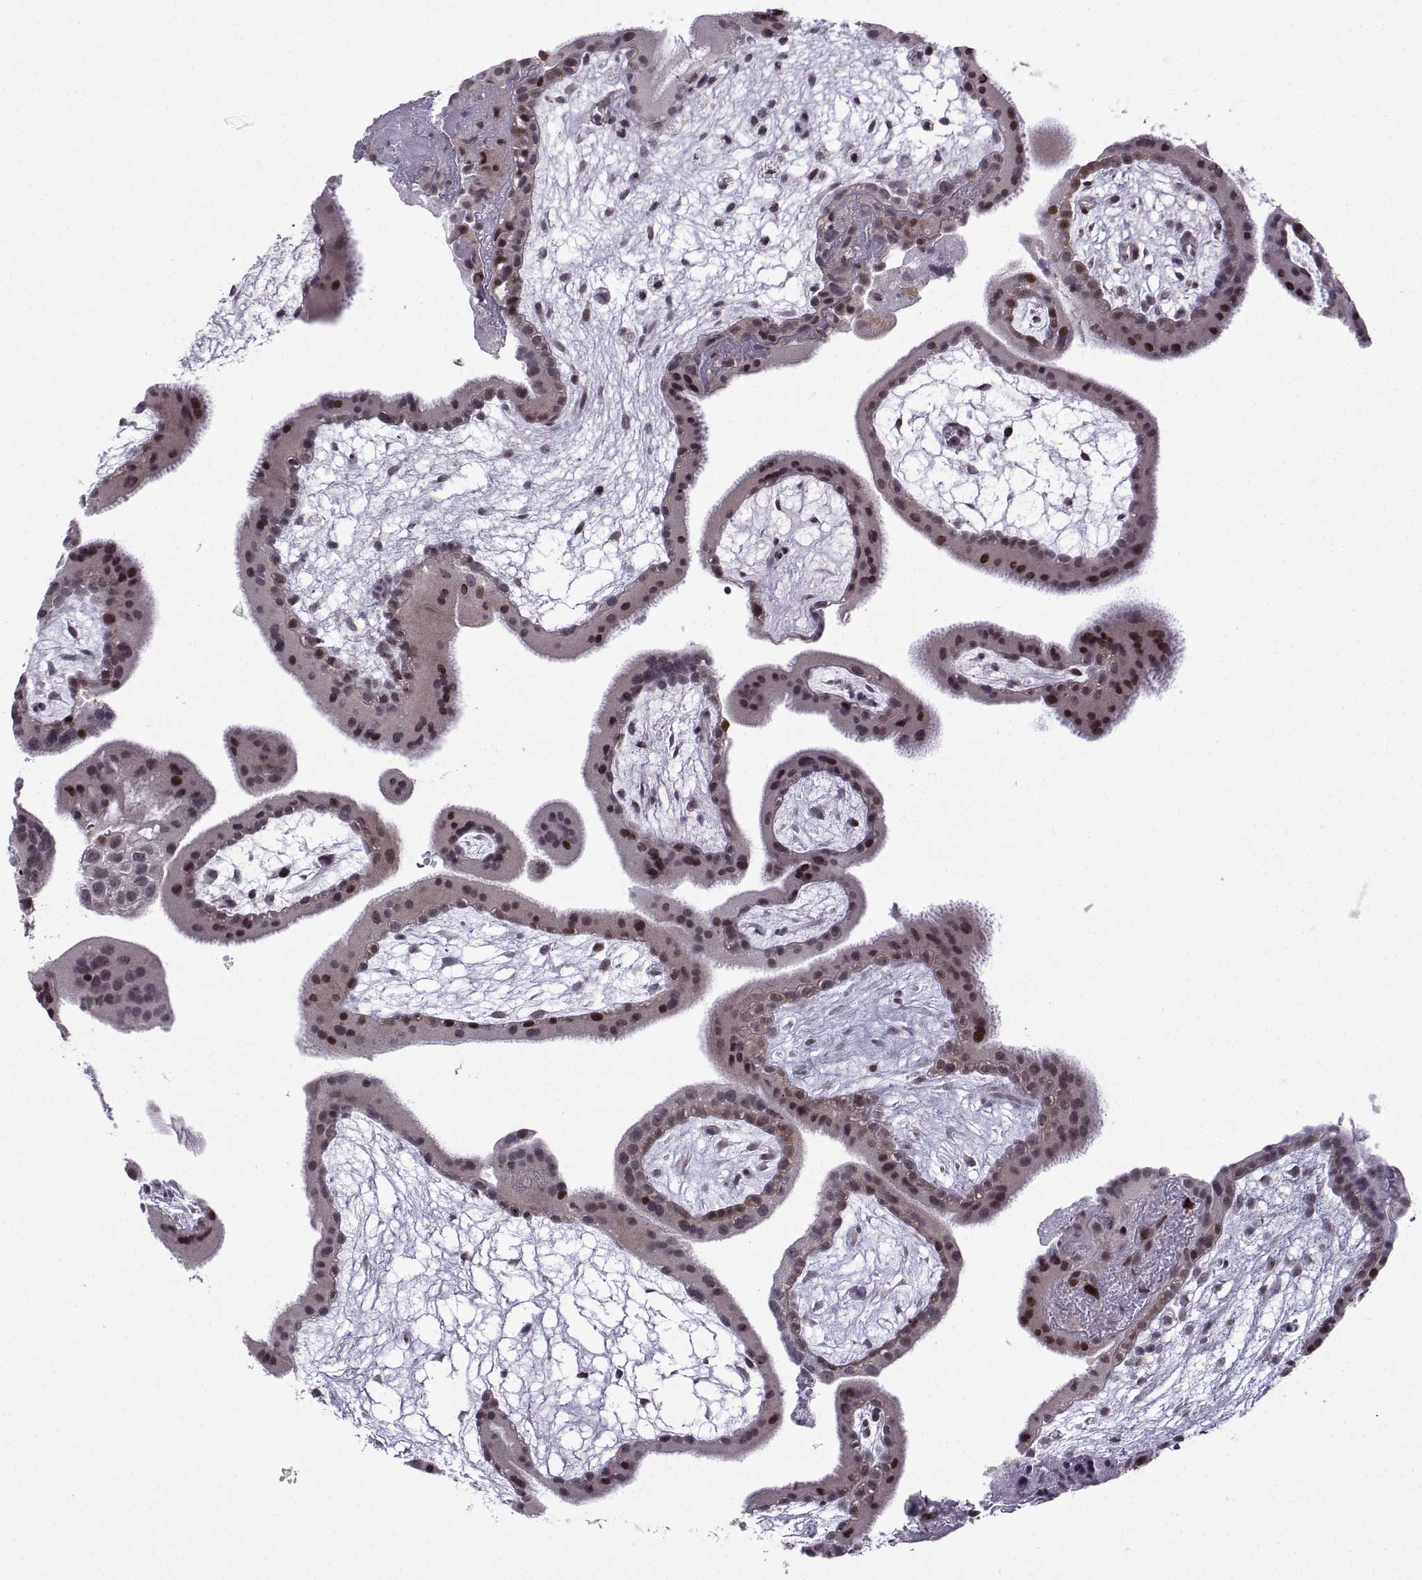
{"staining": {"intensity": "negative", "quantity": "none", "location": "none"}, "tissue": "placenta", "cell_type": "Decidual cells", "image_type": "normal", "snomed": [{"axis": "morphology", "description": "Normal tissue, NOS"}, {"axis": "topography", "description": "Placenta"}], "caption": "DAB immunohistochemical staining of benign placenta exhibits no significant staining in decidual cells. The staining is performed using DAB (3,3'-diaminobenzidine) brown chromogen with nuclei counter-stained in using hematoxylin.", "gene": "FGF3", "patient": {"sex": "female", "age": 19}}